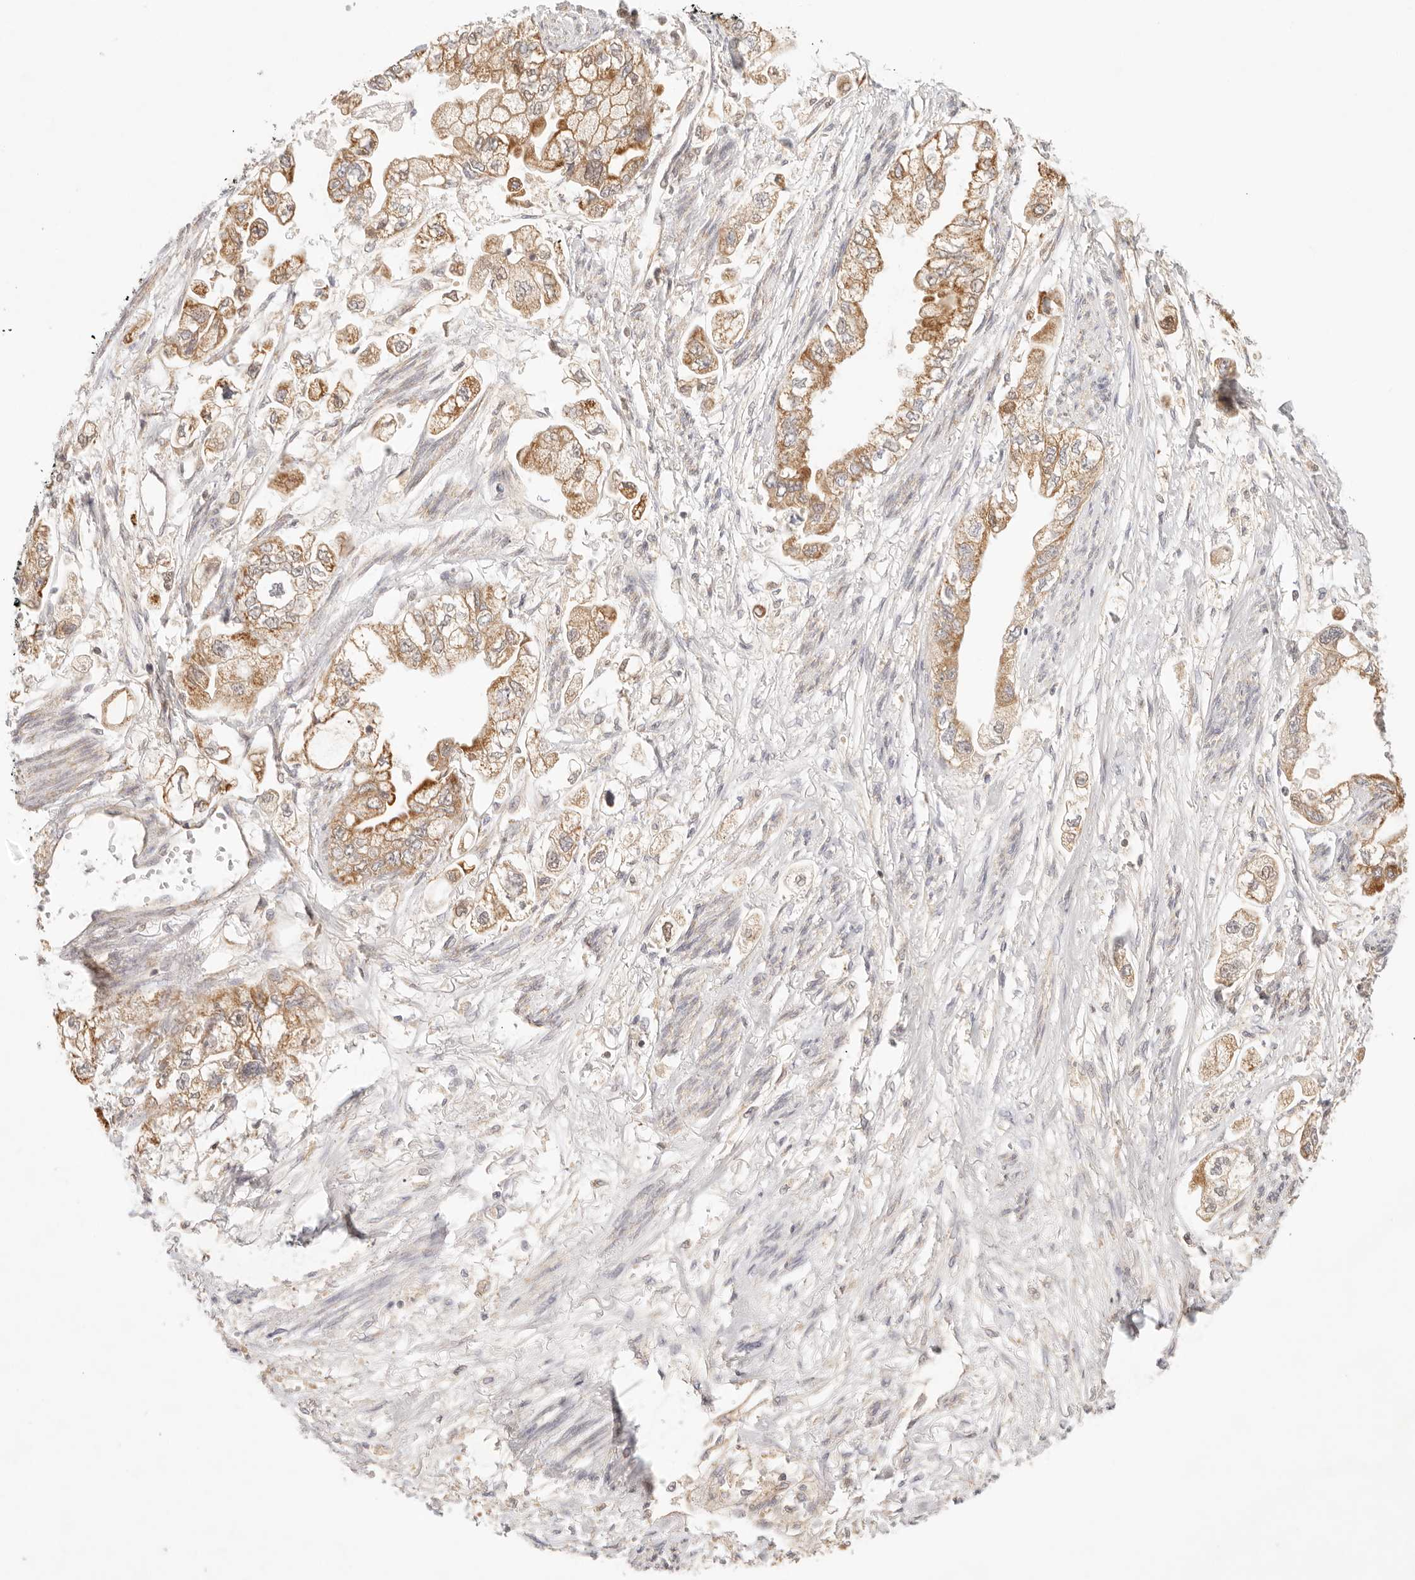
{"staining": {"intensity": "moderate", "quantity": ">75%", "location": "cytoplasmic/membranous"}, "tissue": "stomach cancer", "cell_type": "Tumor cells", "image_type": "cancer", "snomed": [{"axis": "morphology", "description": "Adenocarcinoma, NOS"}, {"axis": "topography", "description": "Stomach"}], "caption": "High-magnification brightfield microscopy of stomach adenocarcinoma stained with DAB (brown) and counterstained with hematoxylin (blue). tumor cells exhibit moderate cytoplasmic/membranous expression is present in about>75% of cells.", "gene": "COA6", "patient": {"sex": "male", "age": 62}}